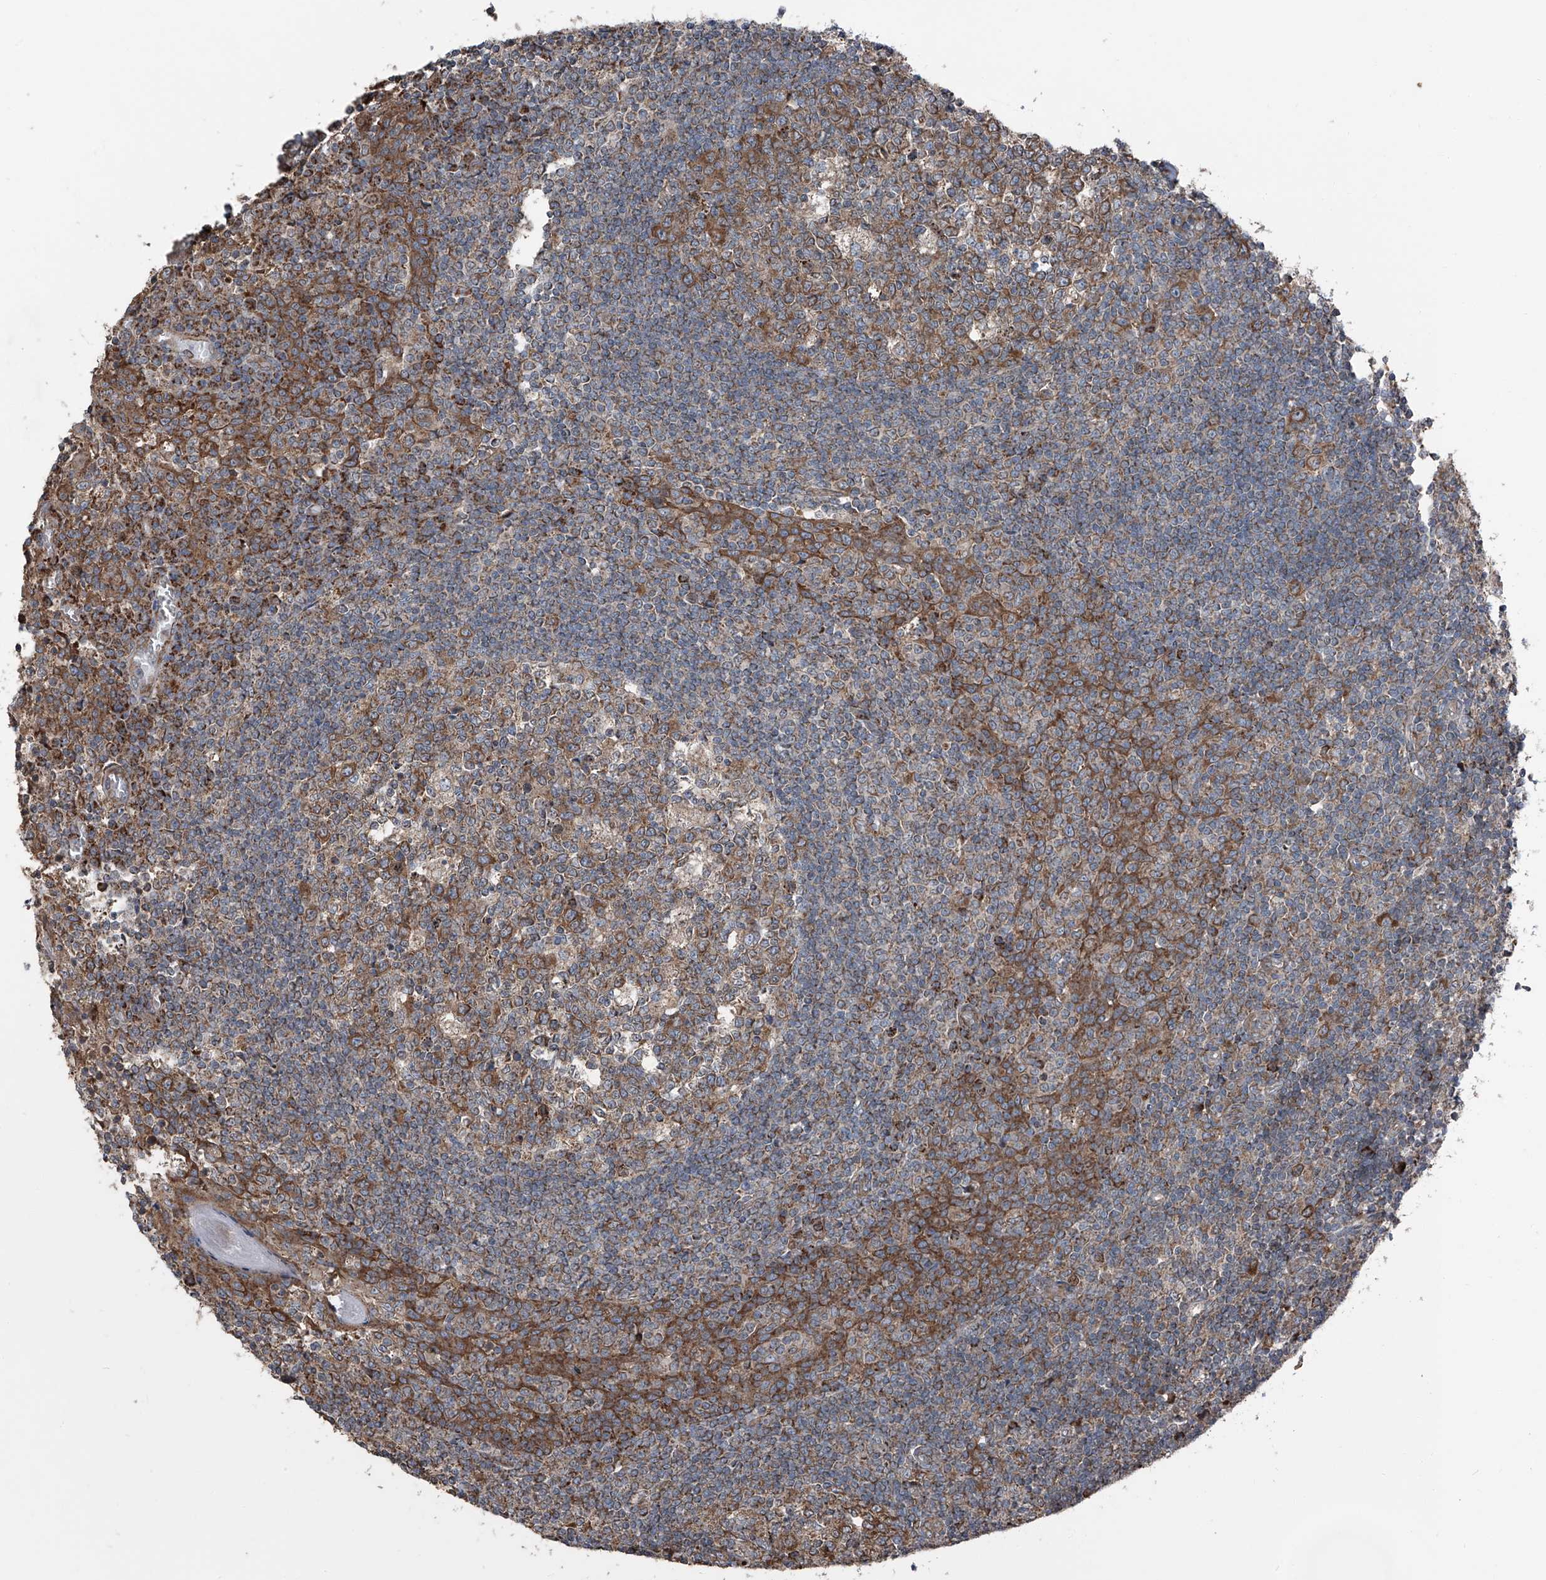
{"staining": {"intensity": "moderate", "quantity": "25%-75%", "location": "cytoplasmic/membranous"}, "tissue": "tonsil", "cell_type": "Germinal center cells", "image_type": "normal", "snomed": [{"axis": "morphology", "description": "Normal tissue, NOS"}, {"axis": "topography", "description": "Tonsil"}], "caption": "Tonsil stained with DAB immunohistochemistry (IHC) demonstrates medium levels of moderate cytoplasmic/membranous staining in approximately 25%-75% of germinal center cells.", "gene": "LIMK1", "patient": {"sex": "female", "age": 19}}